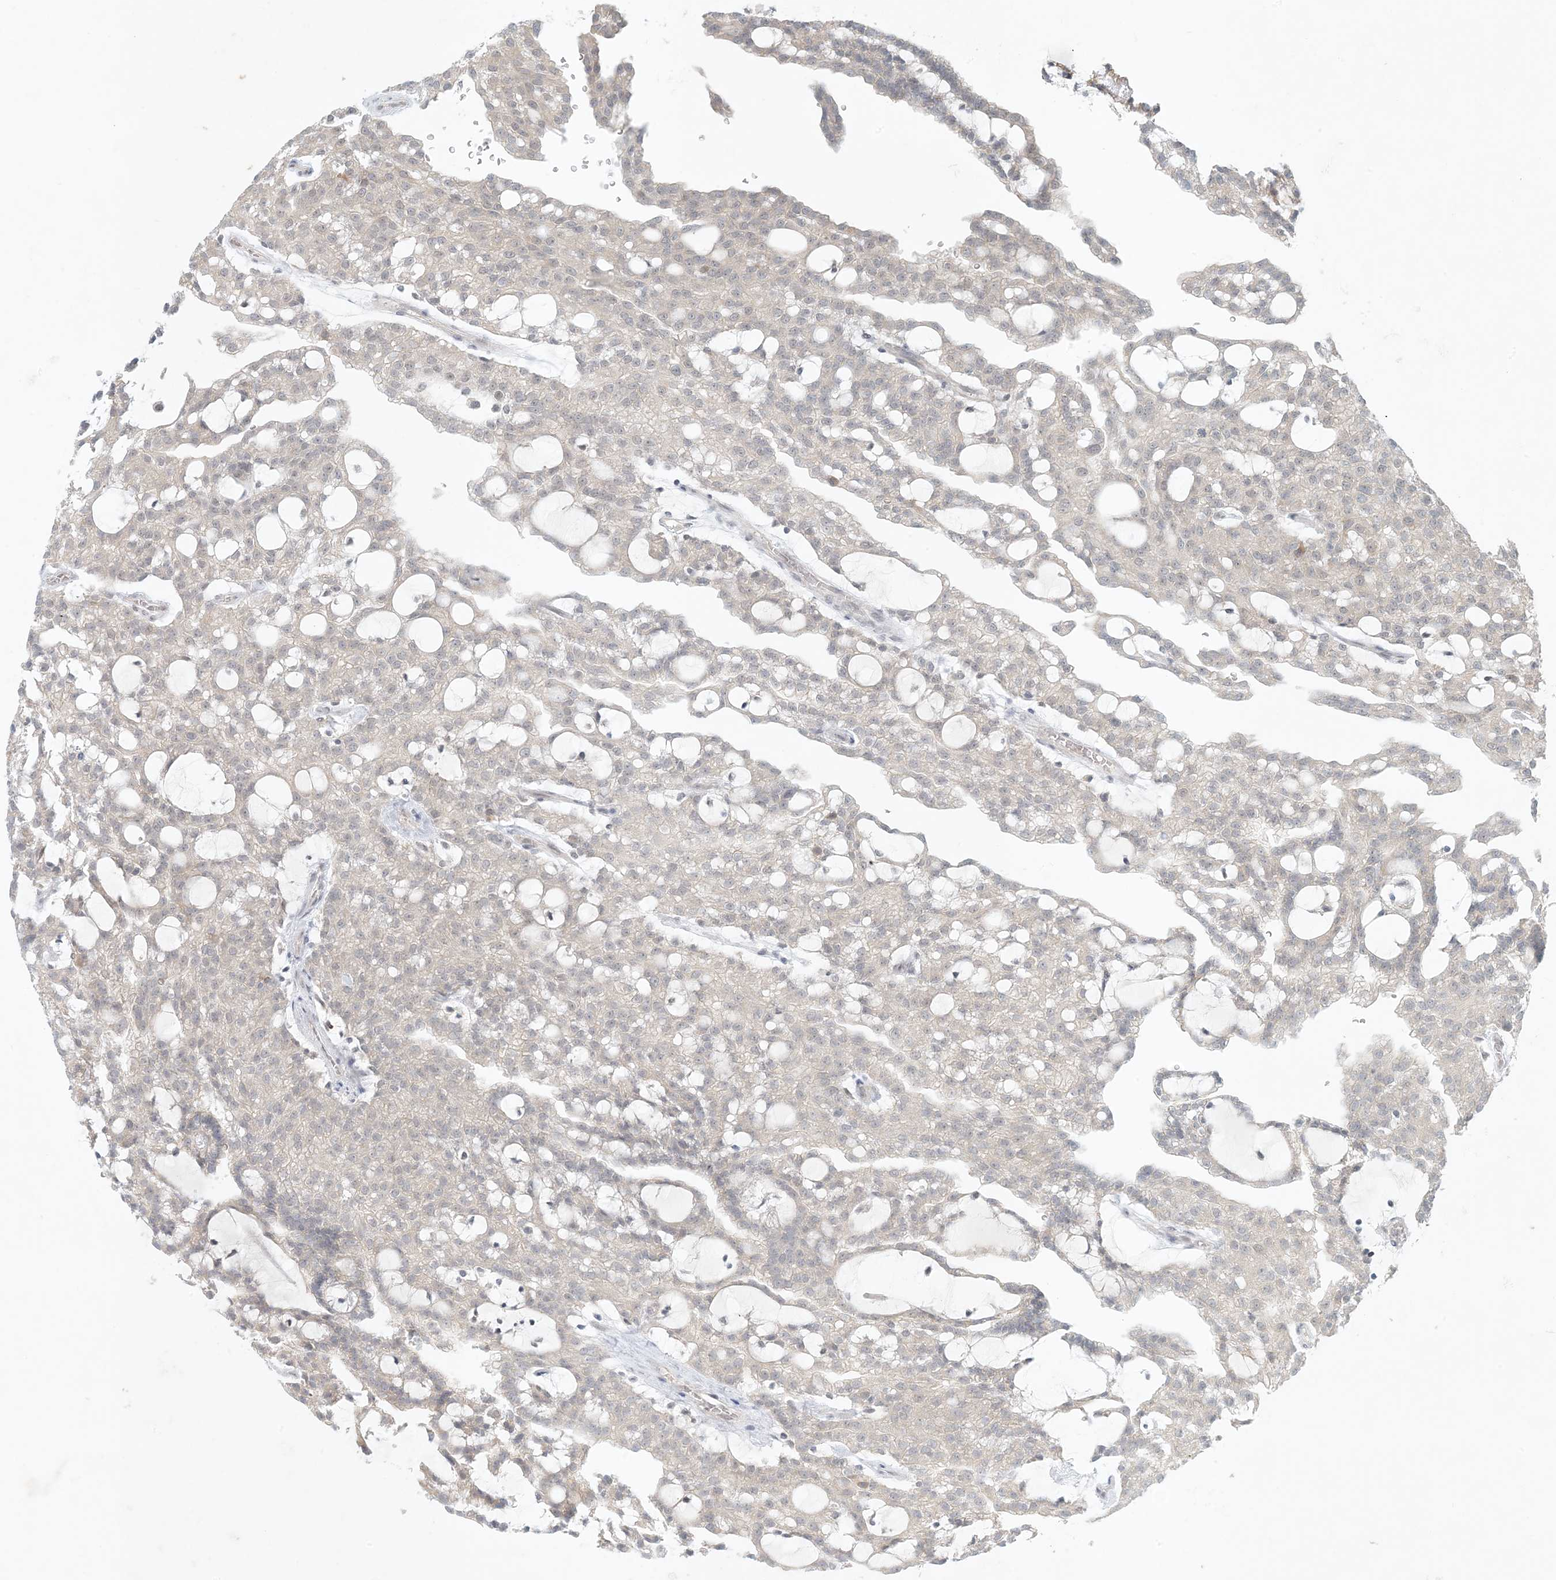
{"staining": {"intensity": "weak", "quantity": ">75%", "location": "cytoplasmic/membranous,nuclear"}, "tissue": "renal cancer", "cell_type": "Tumor cells", "image_type": "cancer", "snomed": [{"axis": "morphology", "description": "Adenocarcinoma, NOS"}, {"axis": "topography", "description": "Kidney"}], "caption": "Weak cytoplasmic/membranous and nuclear protein expression is appreciated in approximately >75% of tumor cells in renal adenocarcinoma. The protein of interest is stained brown, and the nuclei are stained in blue (DAB (3,3'-diaminobenzidine) IHC with brightfield microscopy, high magnification).", "gene": "OBI1", "patient": {"sex": "male", "age": 63}}